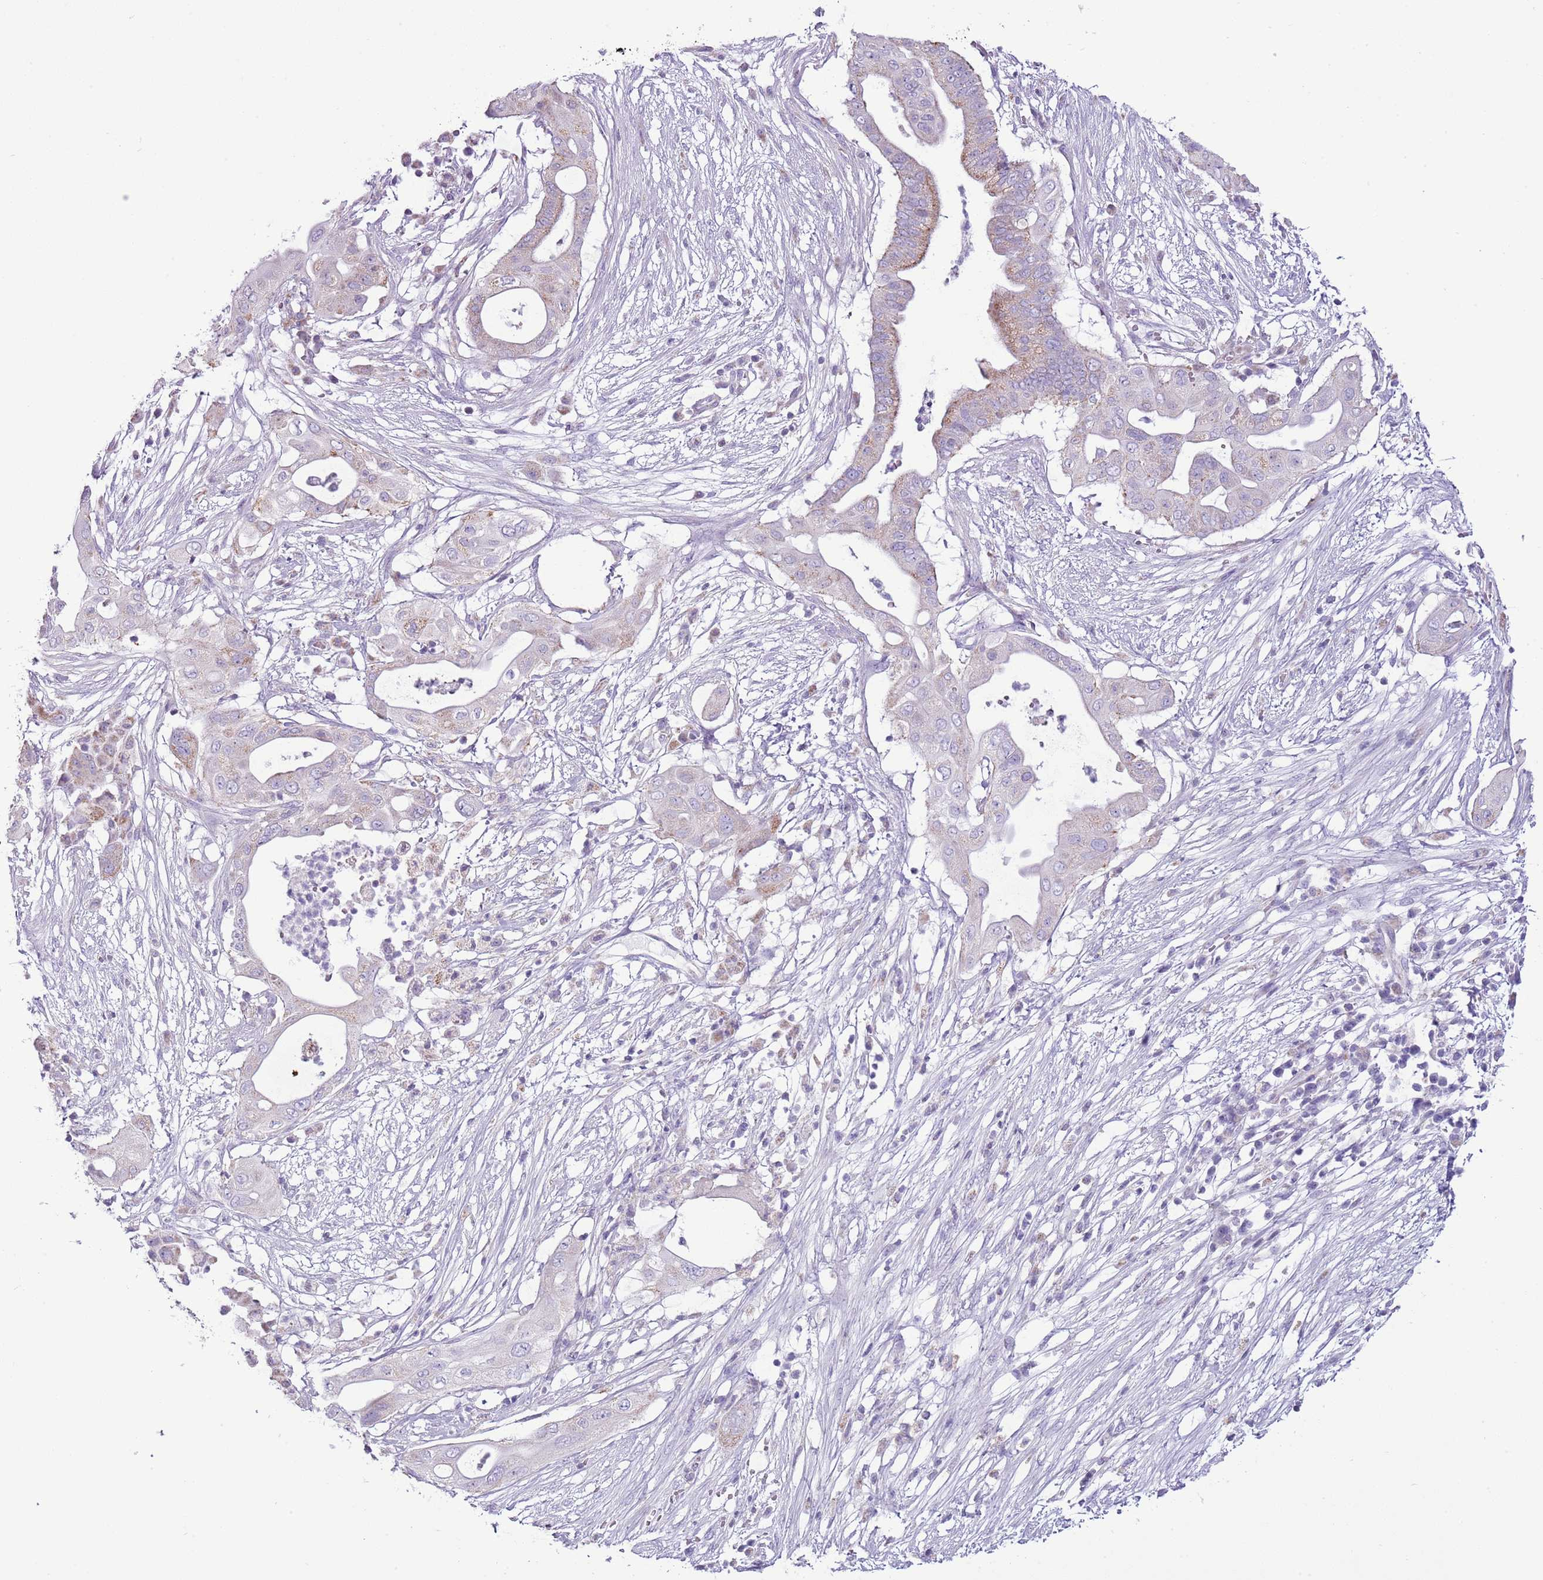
{"staining": {"intensity": "moderate", "quantity": "<25%", "location": "cytoplasmic/membranous"}, "tissue": "pancreatic cancer", "cell_type": "Tumor cells", "image_type": "cancer", "snomed": [{"axis": "morphology", "description": "Adenocarcinoma, NOS"}, {"axis": "topography", "description": "Pancreas"}], "caption": "Immunohistochemistry (IHC) image of human pancreatic cancer (adenocarcinoma) stained for a protein (brown), which demonstrates low levels of moderate cytoplasmic/membranous positivity in approximately <25% of tumor cells.", "gene": "SLC23A1", "patient": {"sex": "male", "age": 68}}